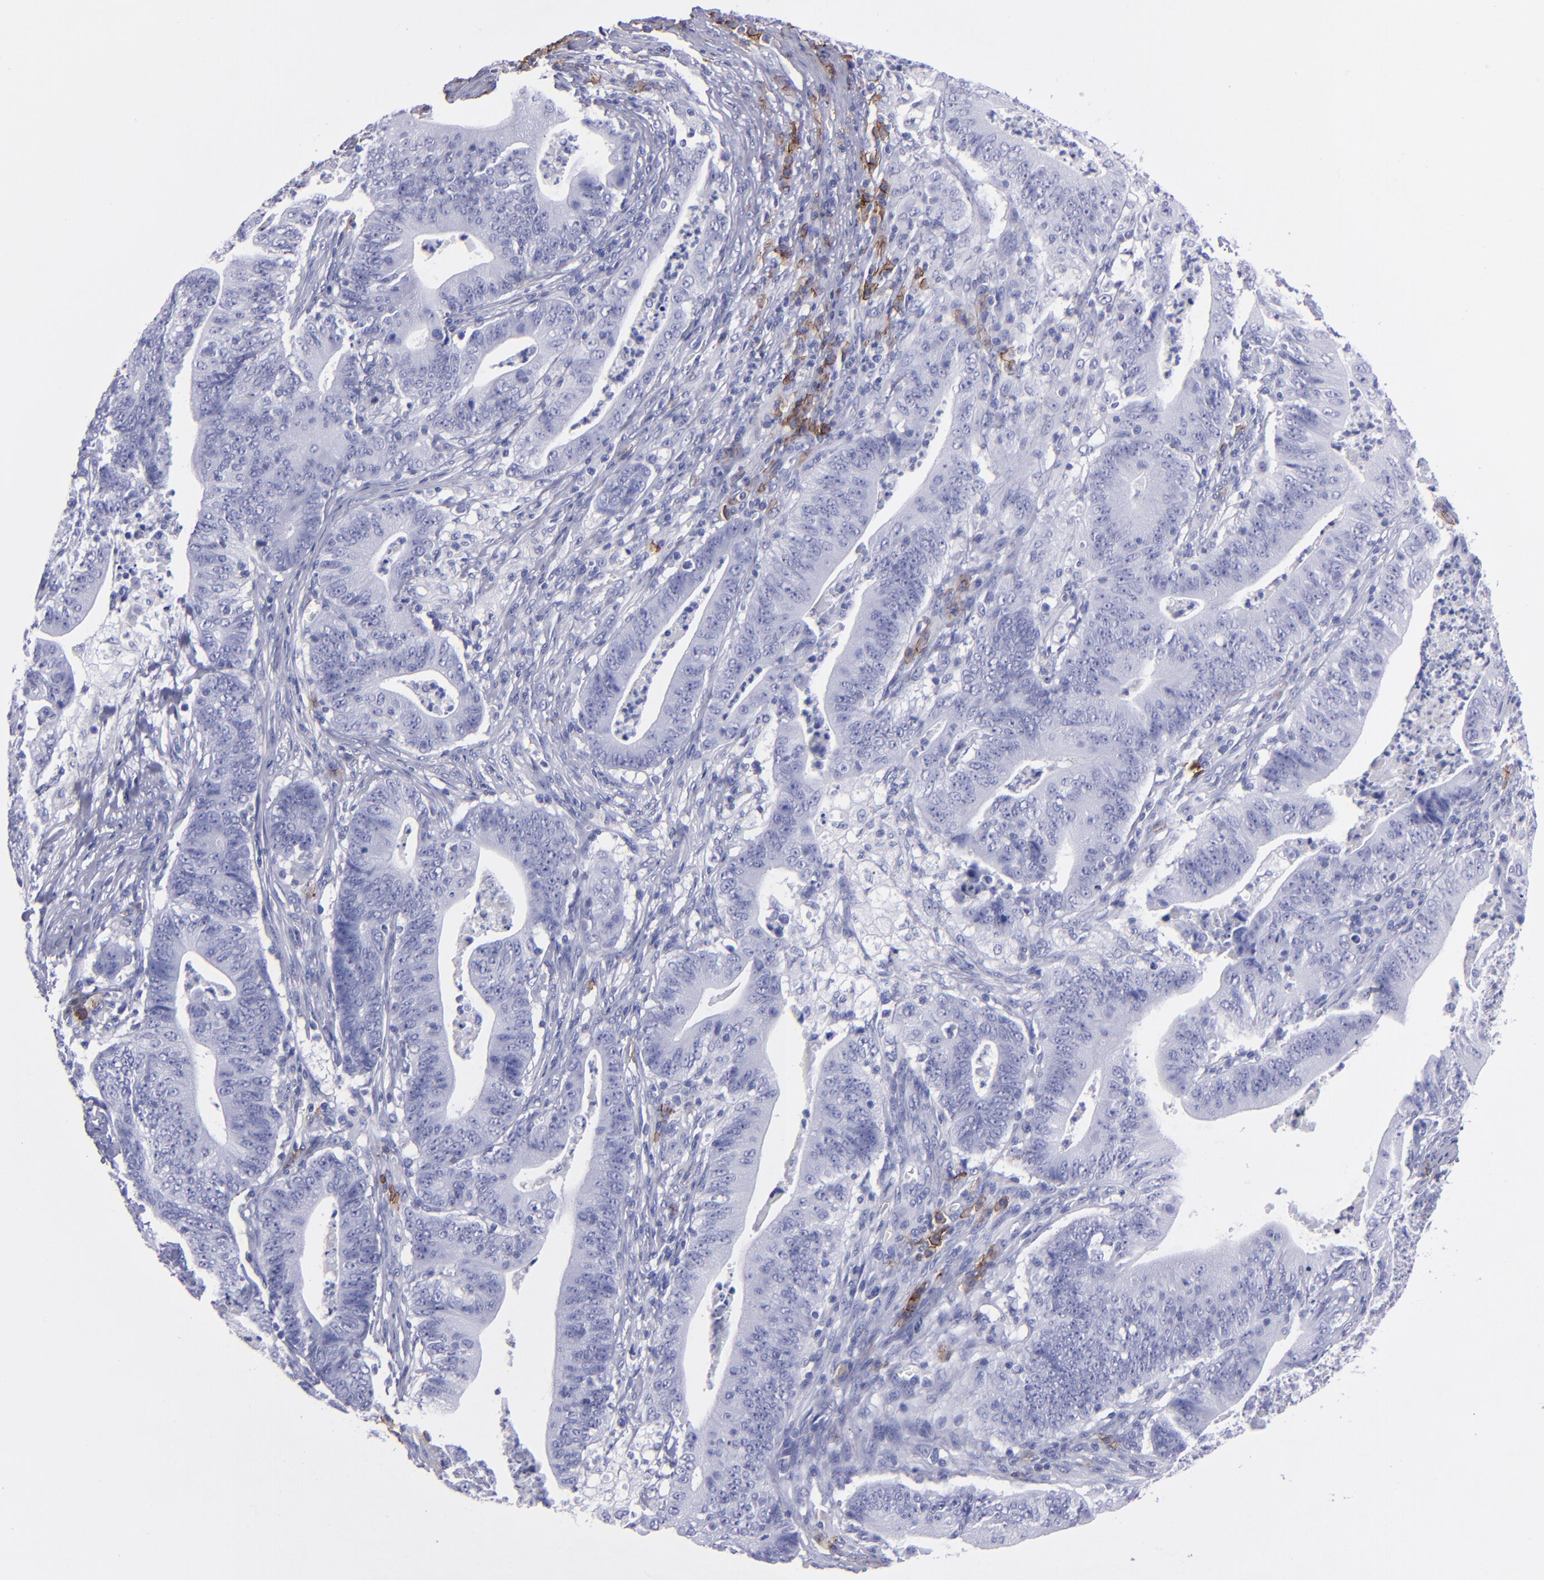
{"staining": {"intensity": "negative", "quantity": "none", "location": "none"}, "tissue": "stomach cancer", "cell_type": "Tumor cells", "image_type": "cancer", "snomed": [{"axis": "morphology", "description": "Adenocarcinoma, NOS"}, {"axis": "topography", "description": "Stomach, lower"}], "caption": "There is no significant positivity in tumor cells of adenocarcinoma (stomach). (Immunohistochemistry (ihc), brightfield microscopy, high magnification).", "gene": "CD38", "patient": {"sex": "female", "age": 86}}